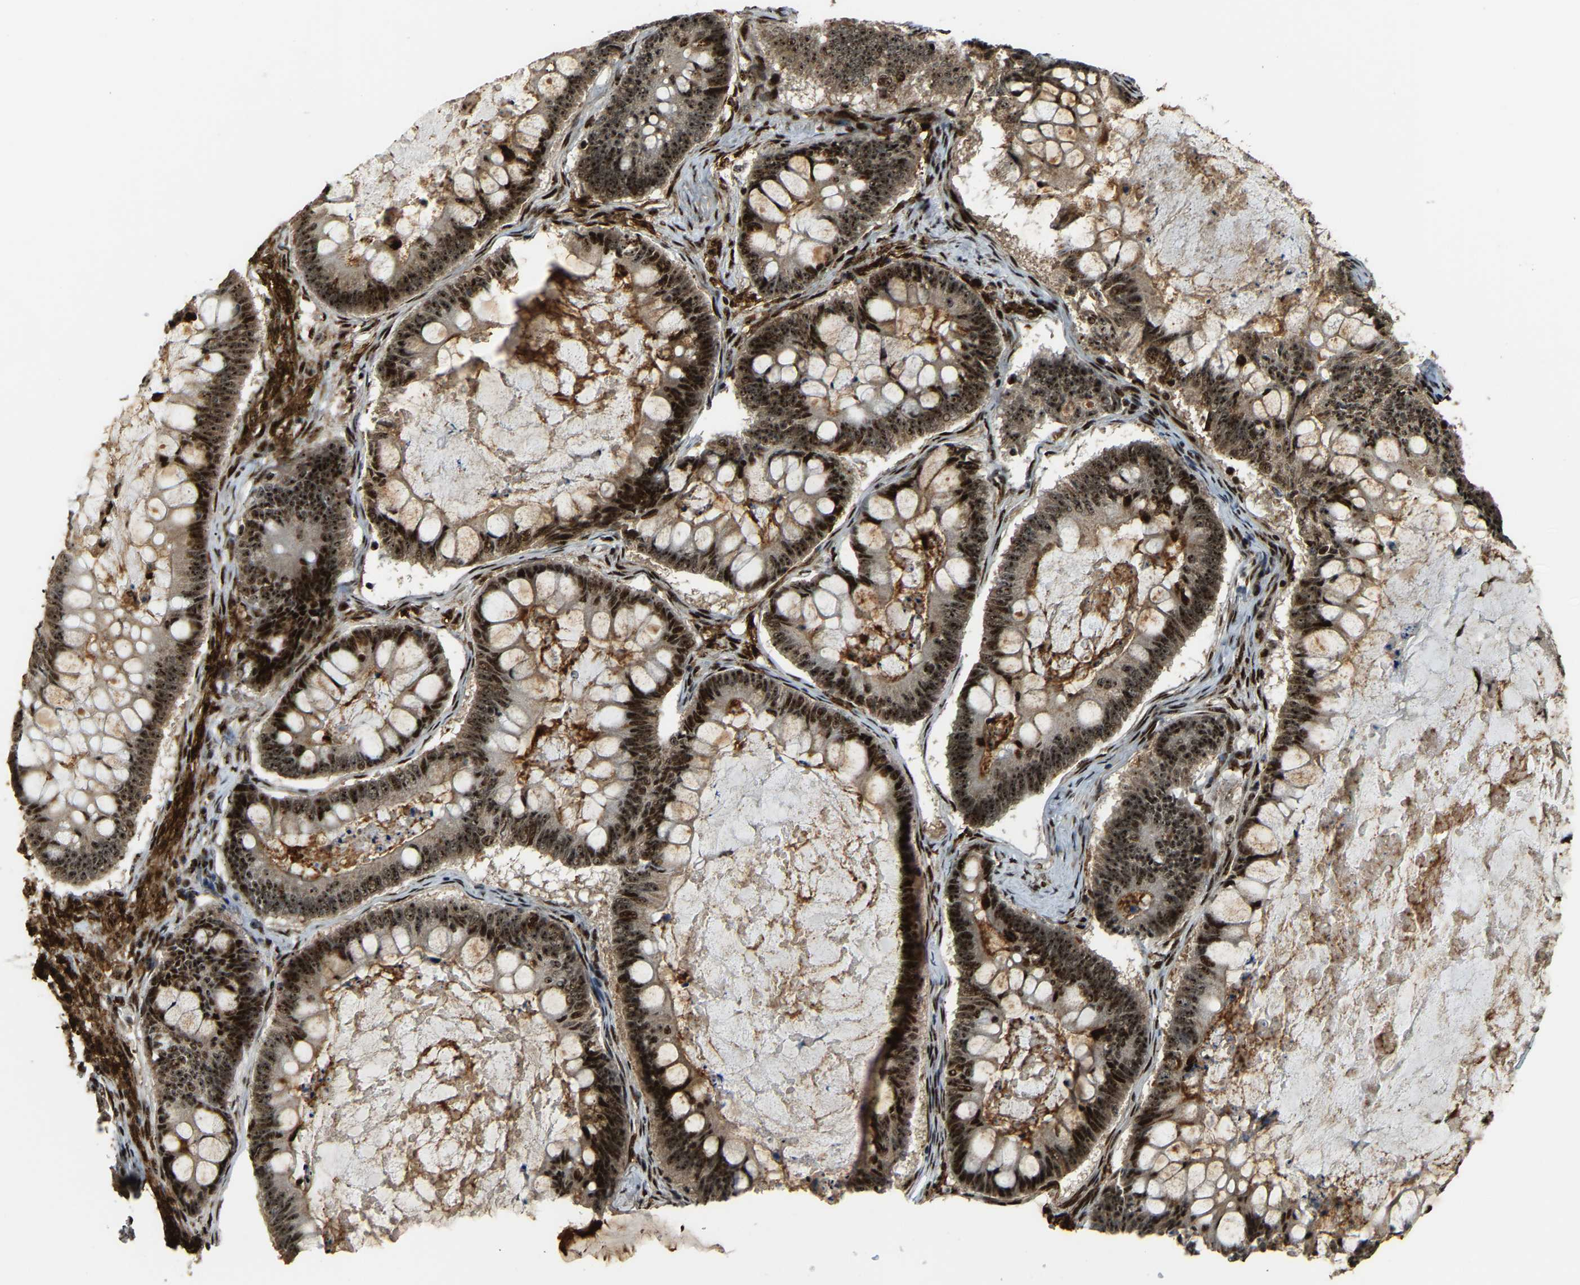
{"staining": {"intensity": "strong", "quantity": ">75%", "location": "nuclear"}, "tissue": "ovarian cancer", "cell_type": "Tumor cells", "image_type": "cancer", "snomed": [{"axis": "morphology", "description": "Cystadenocarcinoma, mucinous, NOS"}, {"axis": "topography", "description": "Ovary"}], "caption": "A brown stain labels strong nuclear staining of a protein in ovarian cancer tumor cells.", "gene": "ZNF687", "patient": {"sex": "female", "age": 61}}